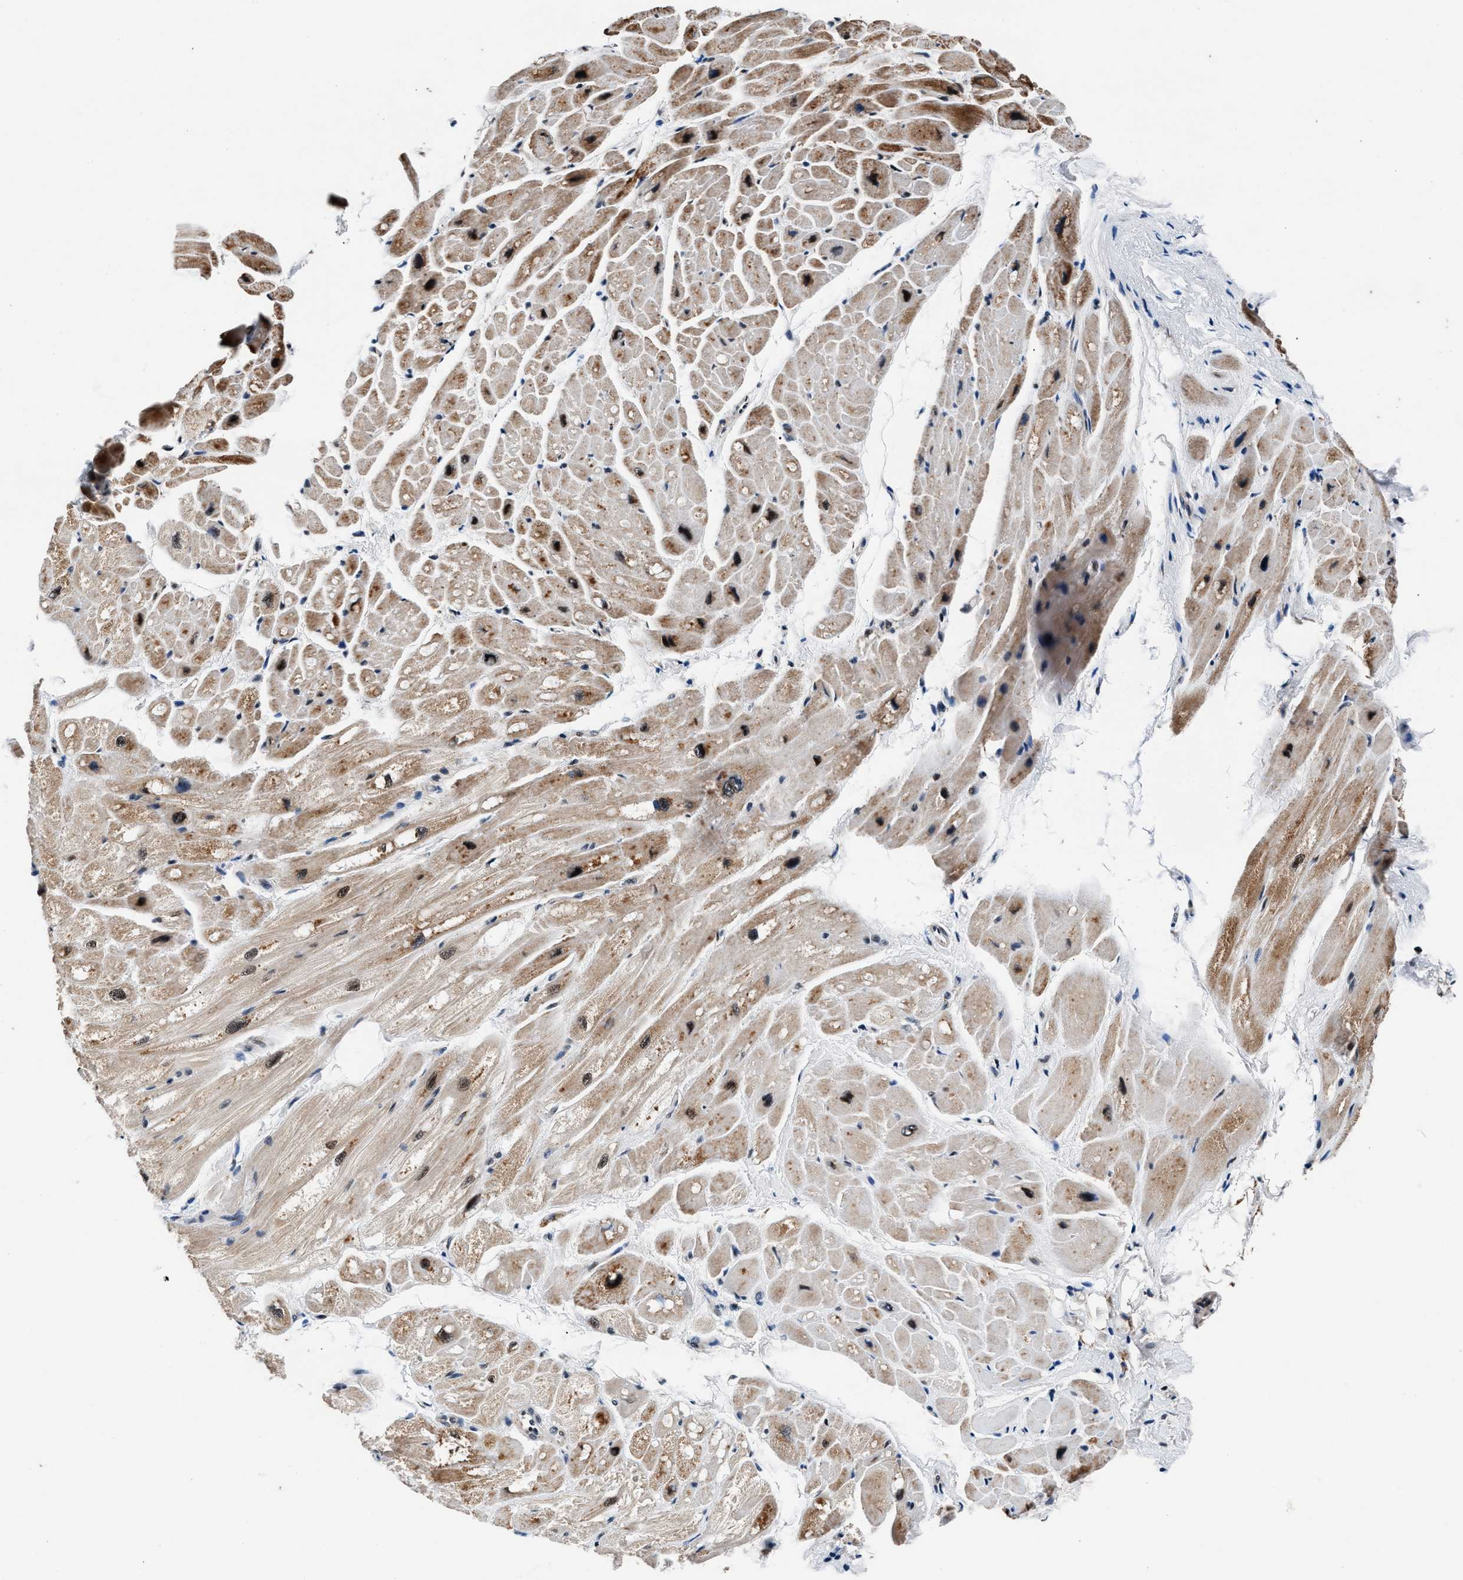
{"staining": {"intensity": "moderate", "quantity": ">75%", "location": "cytoplasmic/membranous,nuclear"}, "tissue": "heart muscle", "cell_type": "Cardiomyocytes", "image_type": "normal", "snomed": [{"axis": "morphology", "description": "Normal tissue, NOS"}, {"axis": "topography", "description": "Heart"}], "caption": "Protein analysis of unremarkable heart muscle displays moderate cytoplasmic/membranous,nuclear staining in approximately >75% of cardiomyocytes.", "gene": "PRRC2B", "patient": {"sex": "male", "age": 49}}